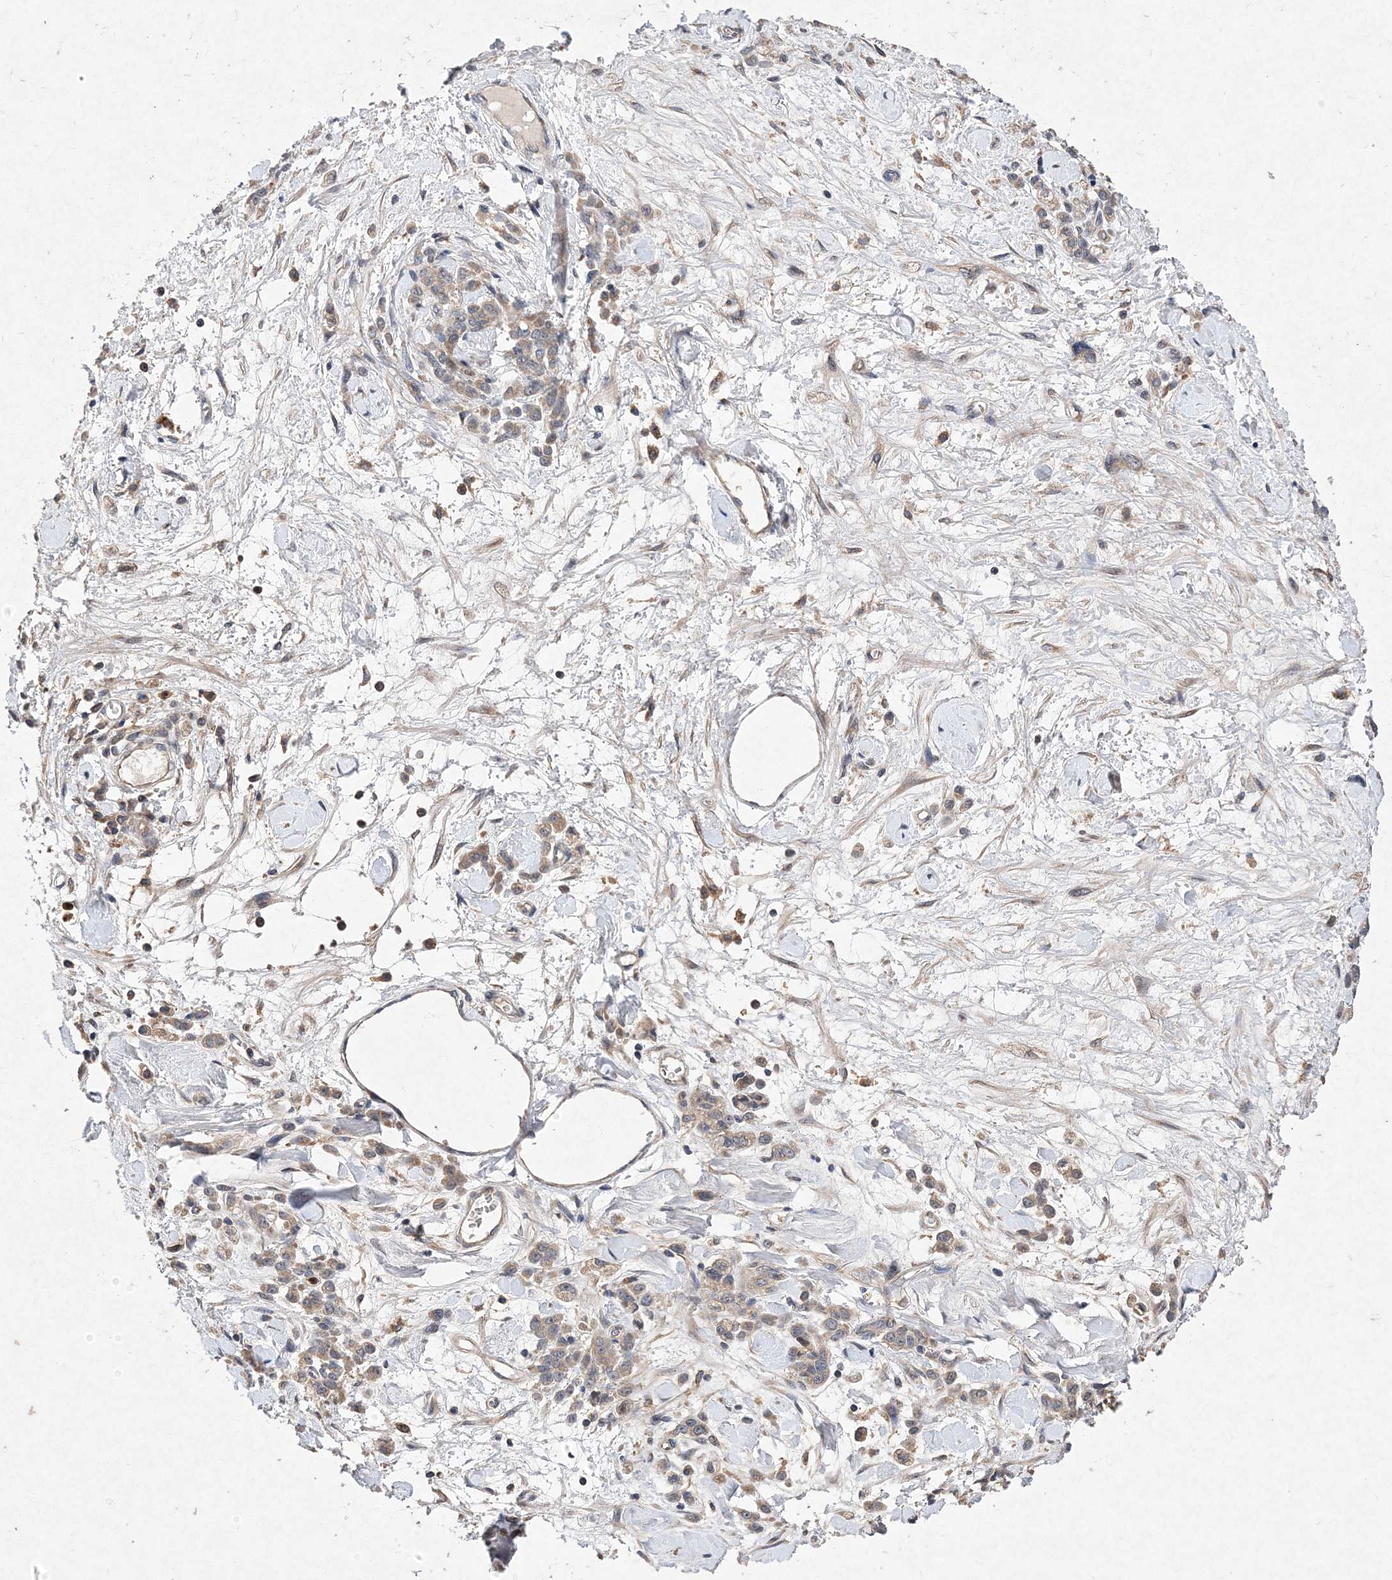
{"staining": {"intensity": "weak", "quantity": ">75%", "location": "cytoplasmic/membranous"}, "tissue": "stomach cancer", "cell_type": "Tumor cells", "image_type": "cancer", "snomed": [{"axis": "morphology", "description": "Normal tissue, NOS"}, {"axis": "morphology", "description": "Adenocarcinoma, NOS"}, {"axis": "topography", "description": "Stomach"}], "caption": "Tumor cells exhibit low levels of weak cytoplasmic/membranous expression in about >75% of cells in stomach adenocarcinoma.", "gene": "PROSER1", "patient": {"sex": "male", "age": 82}}